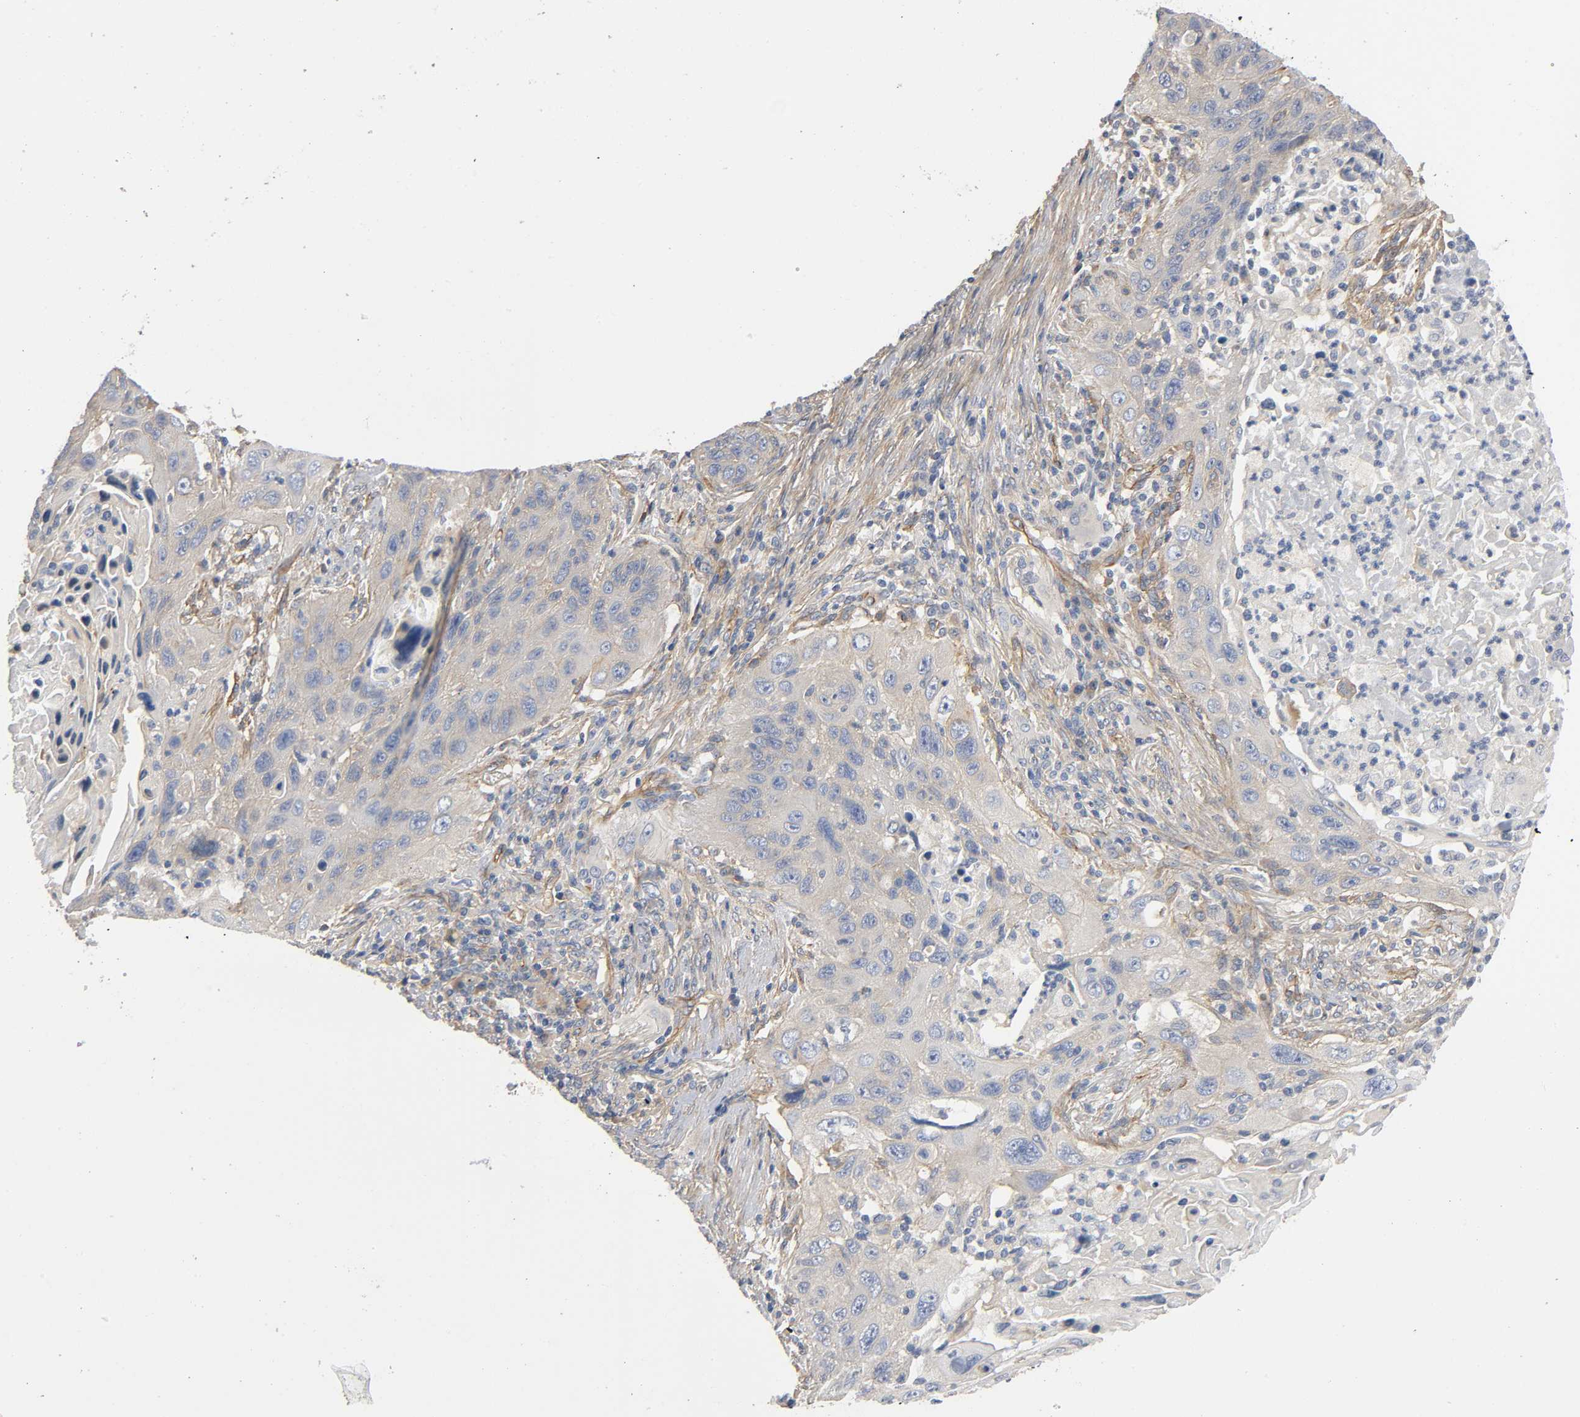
{"staining": {"intensity": "negative", "quantity": "none", "location": "none"}, "tissue": "lung cancer", "cell_type": "Tumor cells", "image_type": "cancer", "snomed": [{"axis": "morphology", "description": "Squamous cell carcinoma, NOS"}, {"axis": "topography", "description": "Lung"}], "caption": "Lung squamous cell carcinoma was stained to show a protein in brown. There is no significant positivity in tumor cells. (DAB immunohistochemistry visualized using brightfield microscopy, high magnification).", "gene": "MARS1", "patient": {"sex": "female", "age": 67}}